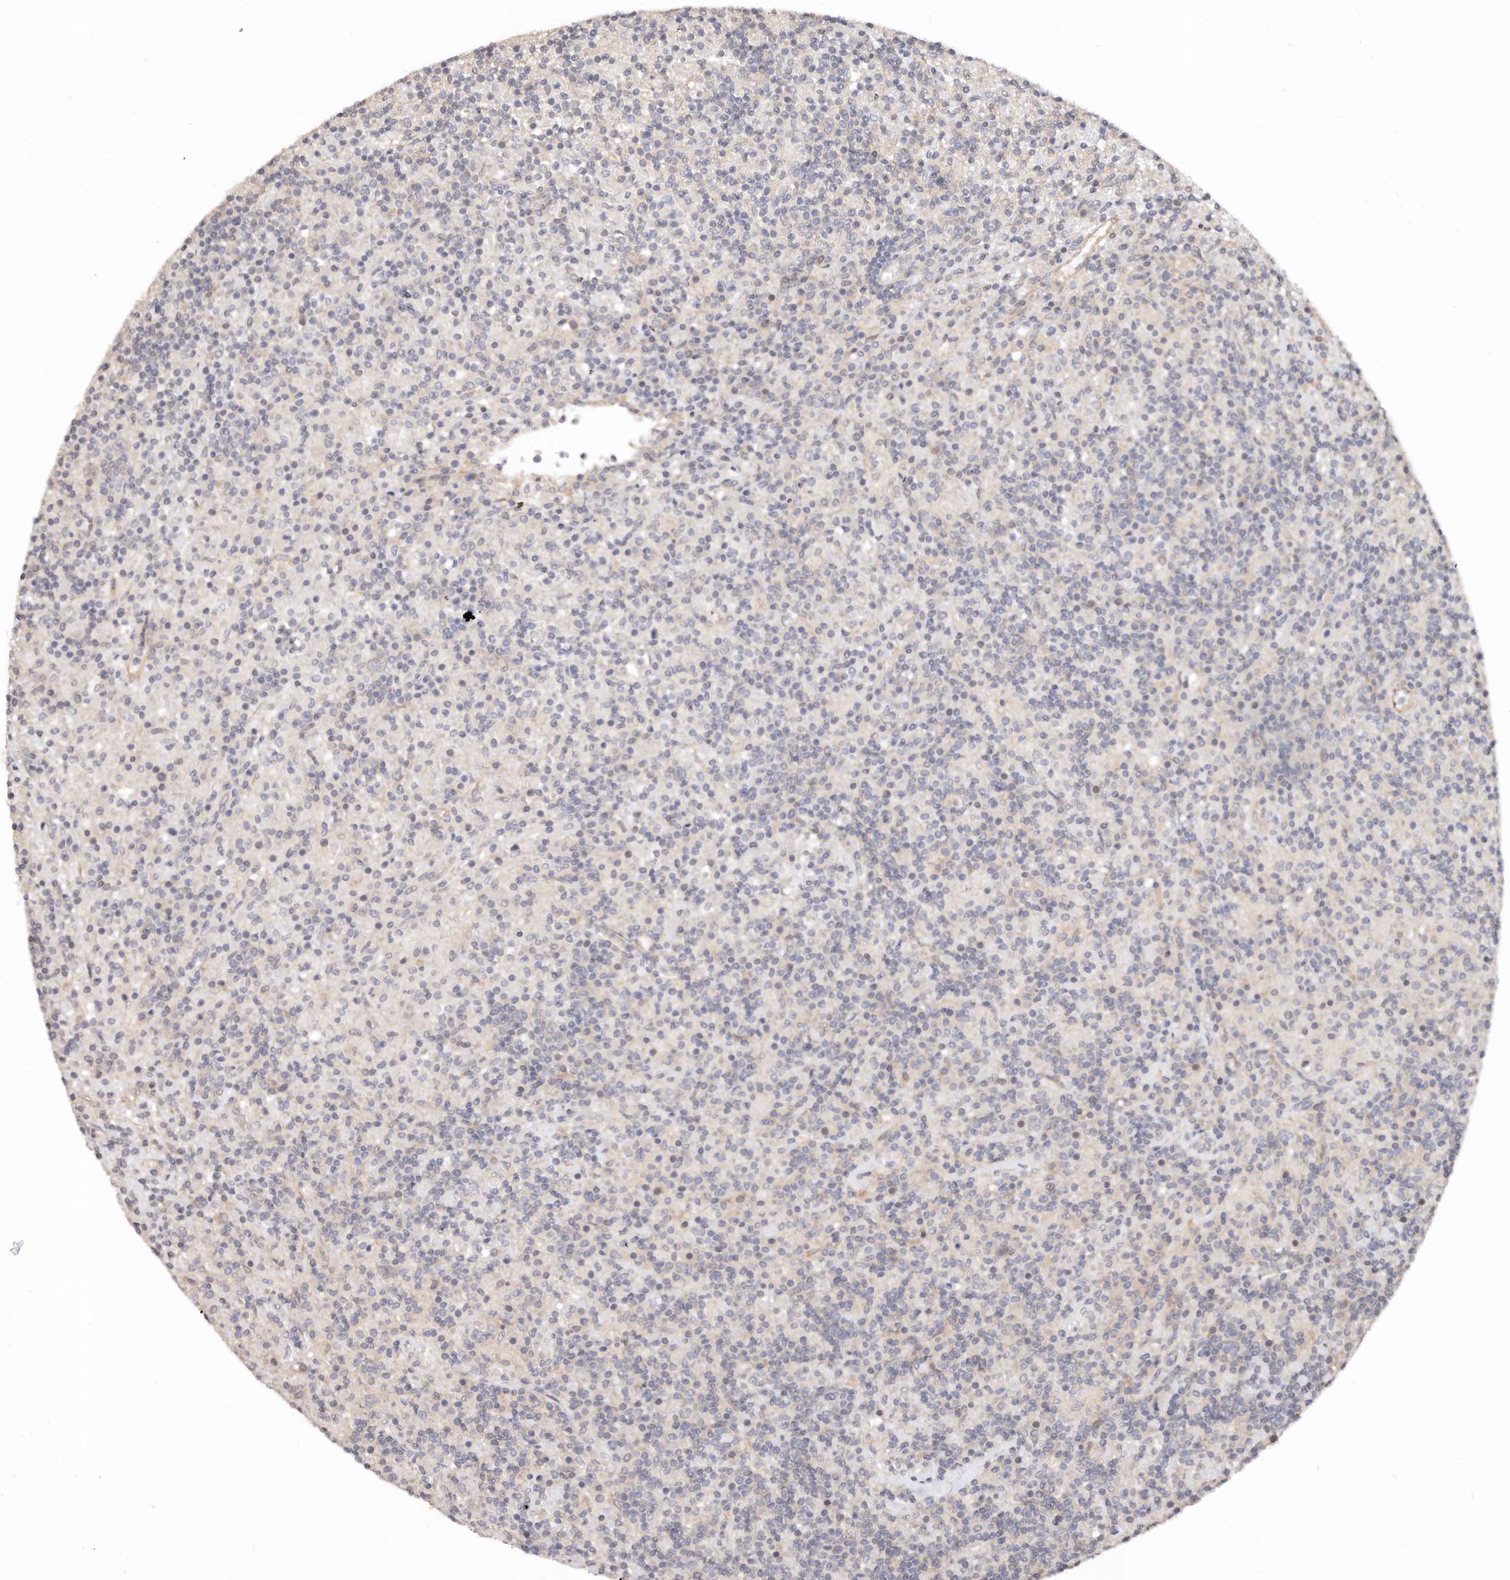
{"staining": {"intensity": "negative", "quantity": "none", "location": "none"}, "tissue": "lymphoma", "cell_type": "Tumor cells", "image_type": "cancer", "snomed": [{"axis": "morphology", "description": "Hodgkin's disease, NOS"}, {"axis": "topography", "description": "Lymph node"}], "caption": "IHC of human lymphoma displays no positivity in tumor cells.", "gene": "ZRANB1", "patient": {"sex": "male", "age": 70}}